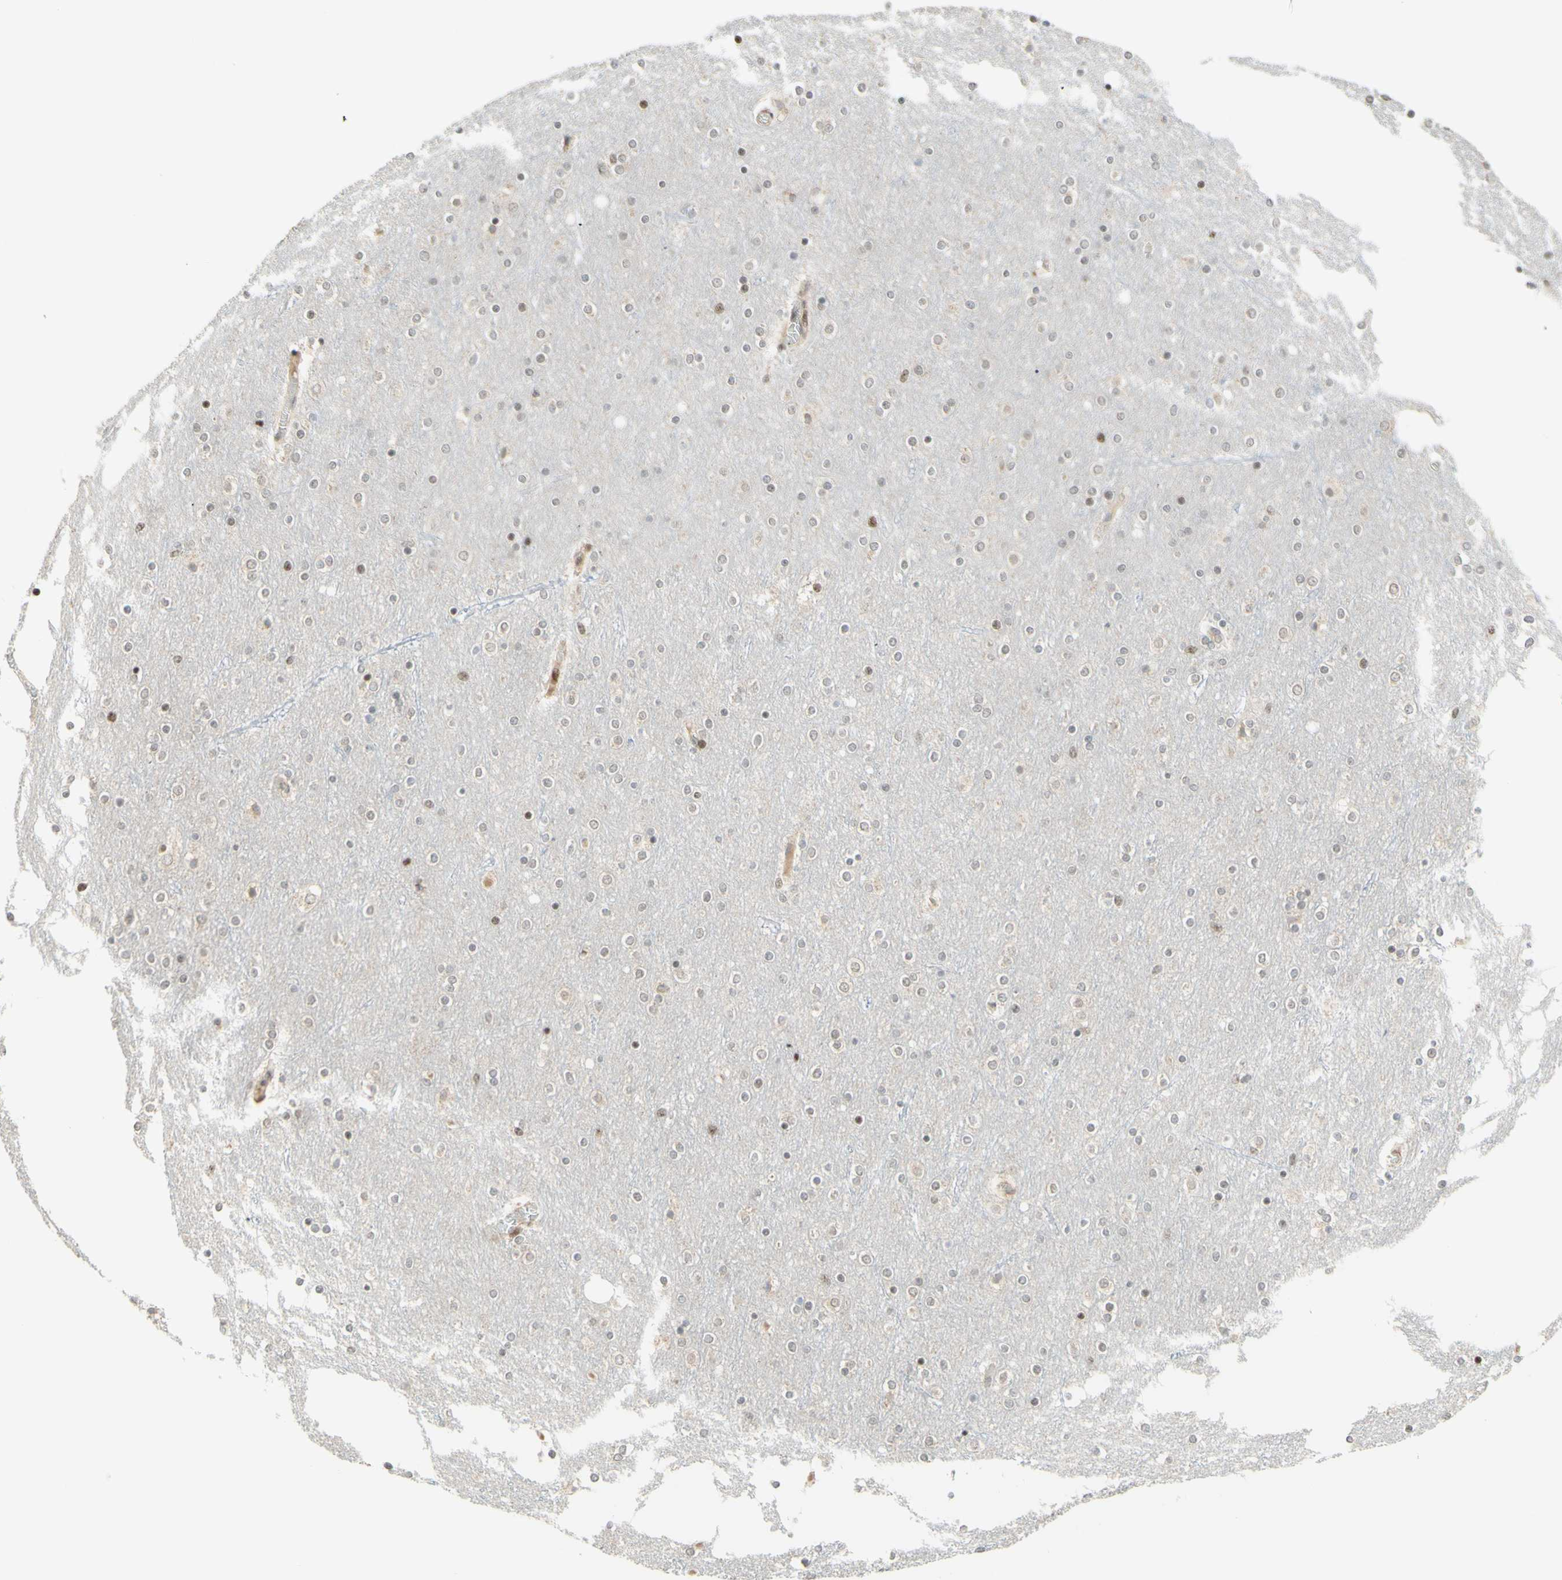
{"staining": {"intensity": "weak", "quantity": "25%-75%", "location": "nuclear"}, "tissue": "cerebral cortex", "cell_type": "Endothelial cells", "image_type": "normal", "snomed": [{"axis": "morphology", "description": "Normal tissue, NOS"}, {"axis": "topography", "description": "Cerebral cortex"}], "caption": "Cerebral cortex stained with DAB (3,3'-diaminobenzidine) immunohistochemistry (IHC) exhibits low levels of weak nuclear positivity in approximately 25%-75% of endothelial cells.", "gene": "CDKL5", "patient": {"sex": "female", "age": 54}}